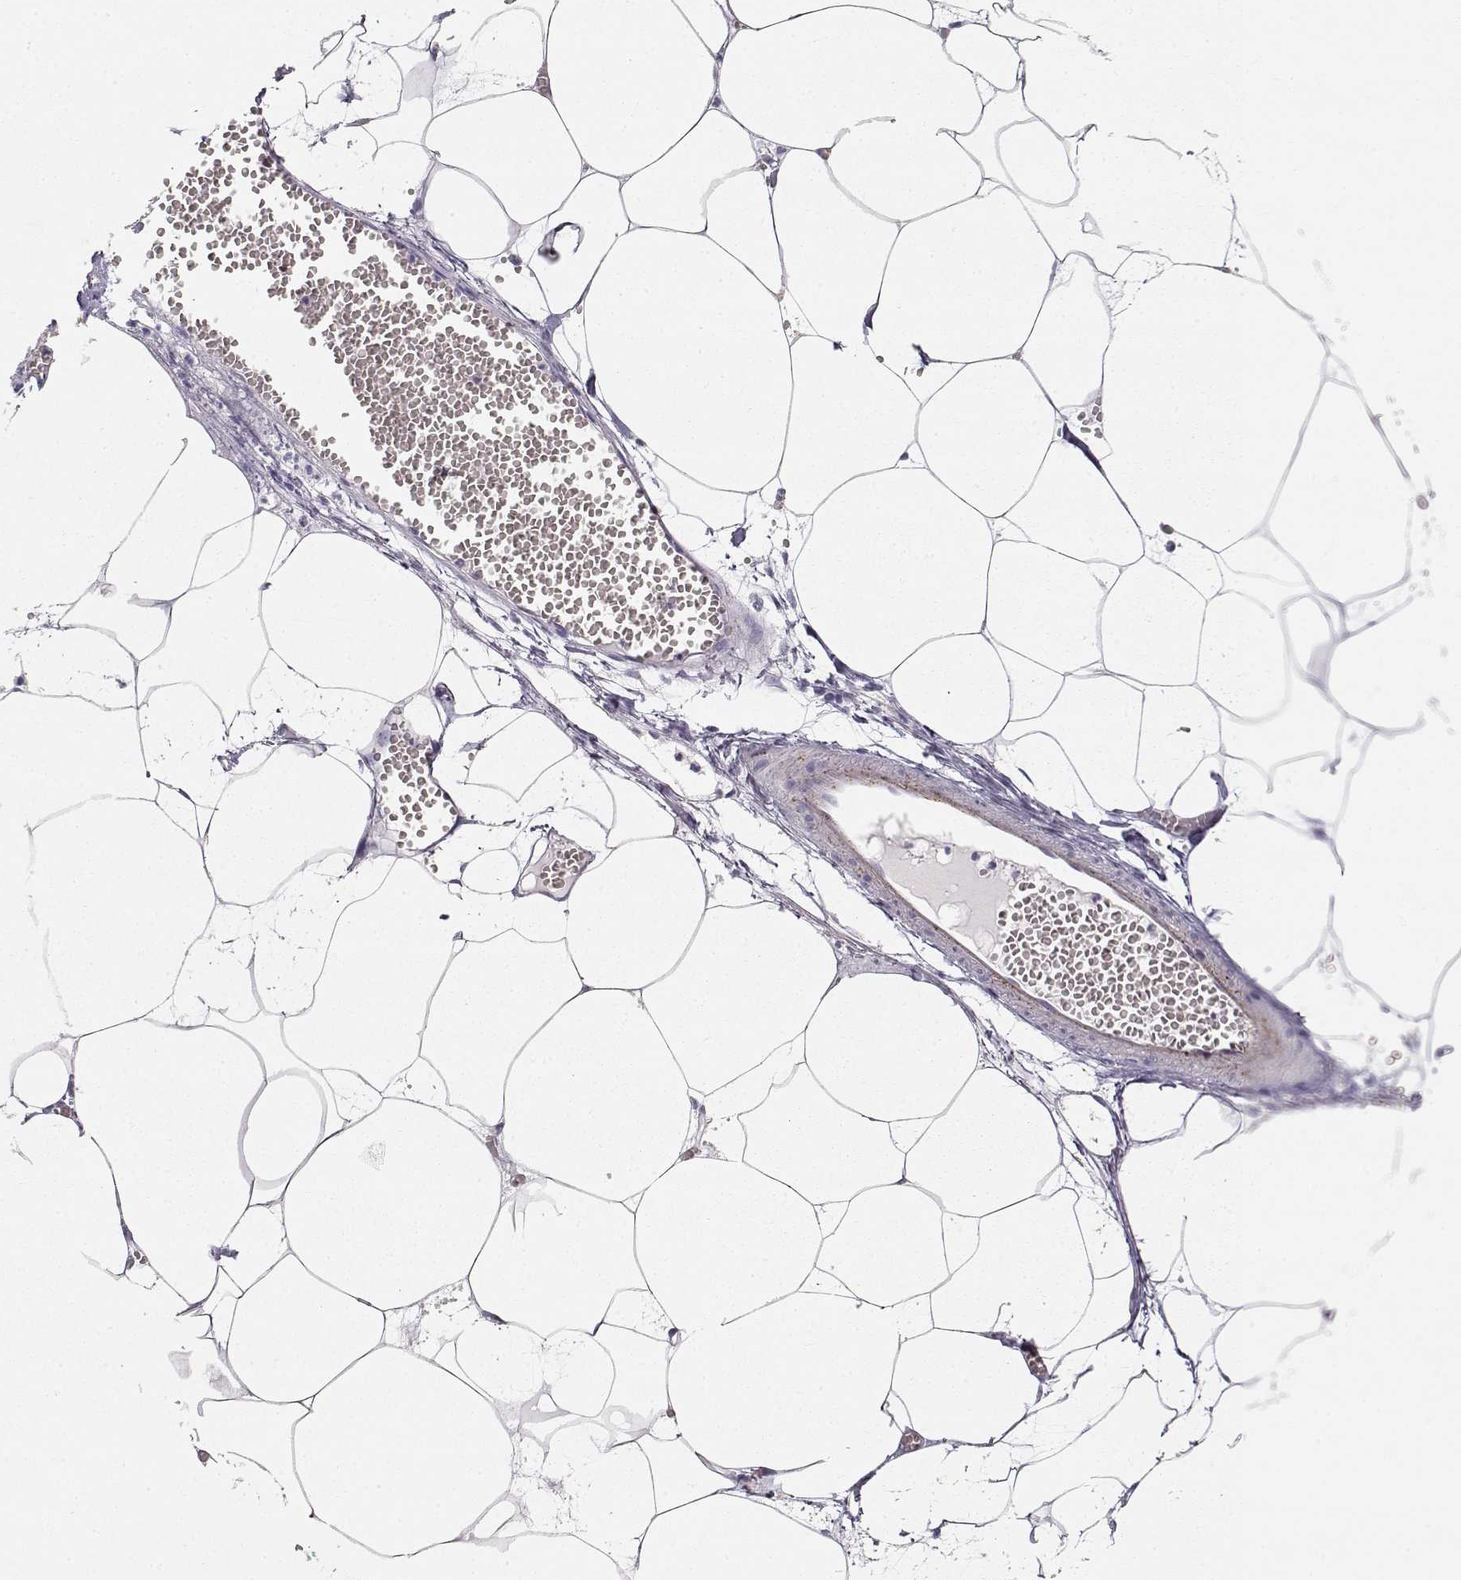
{"staining": {"intensity": "negative", "quantity": "none", "location": "none"}, "tissue": "adipose tissue", "cell_type": "Adipocytes", "image_type": "normal", "snomed": [{"axis": "morphology", "description": "Normal tissue, NOS"}, {"axis": "topography", "description": "Adipose tissue"}, {"axis": "topography", "description": "Pancreas"}, {"axis": "topography", "description": "Peripheral nerve tissue"}], "caption": "Immunohistochemistry (IHC) histopathology image of normal adipose tissue: human adipose tissue stained with DAB (3,3'-diaminobenzidine) exhibits no significant protein staining in adipocytes.", "gene": "TTC26", "patient": {"sex": "female", "age": 58}}